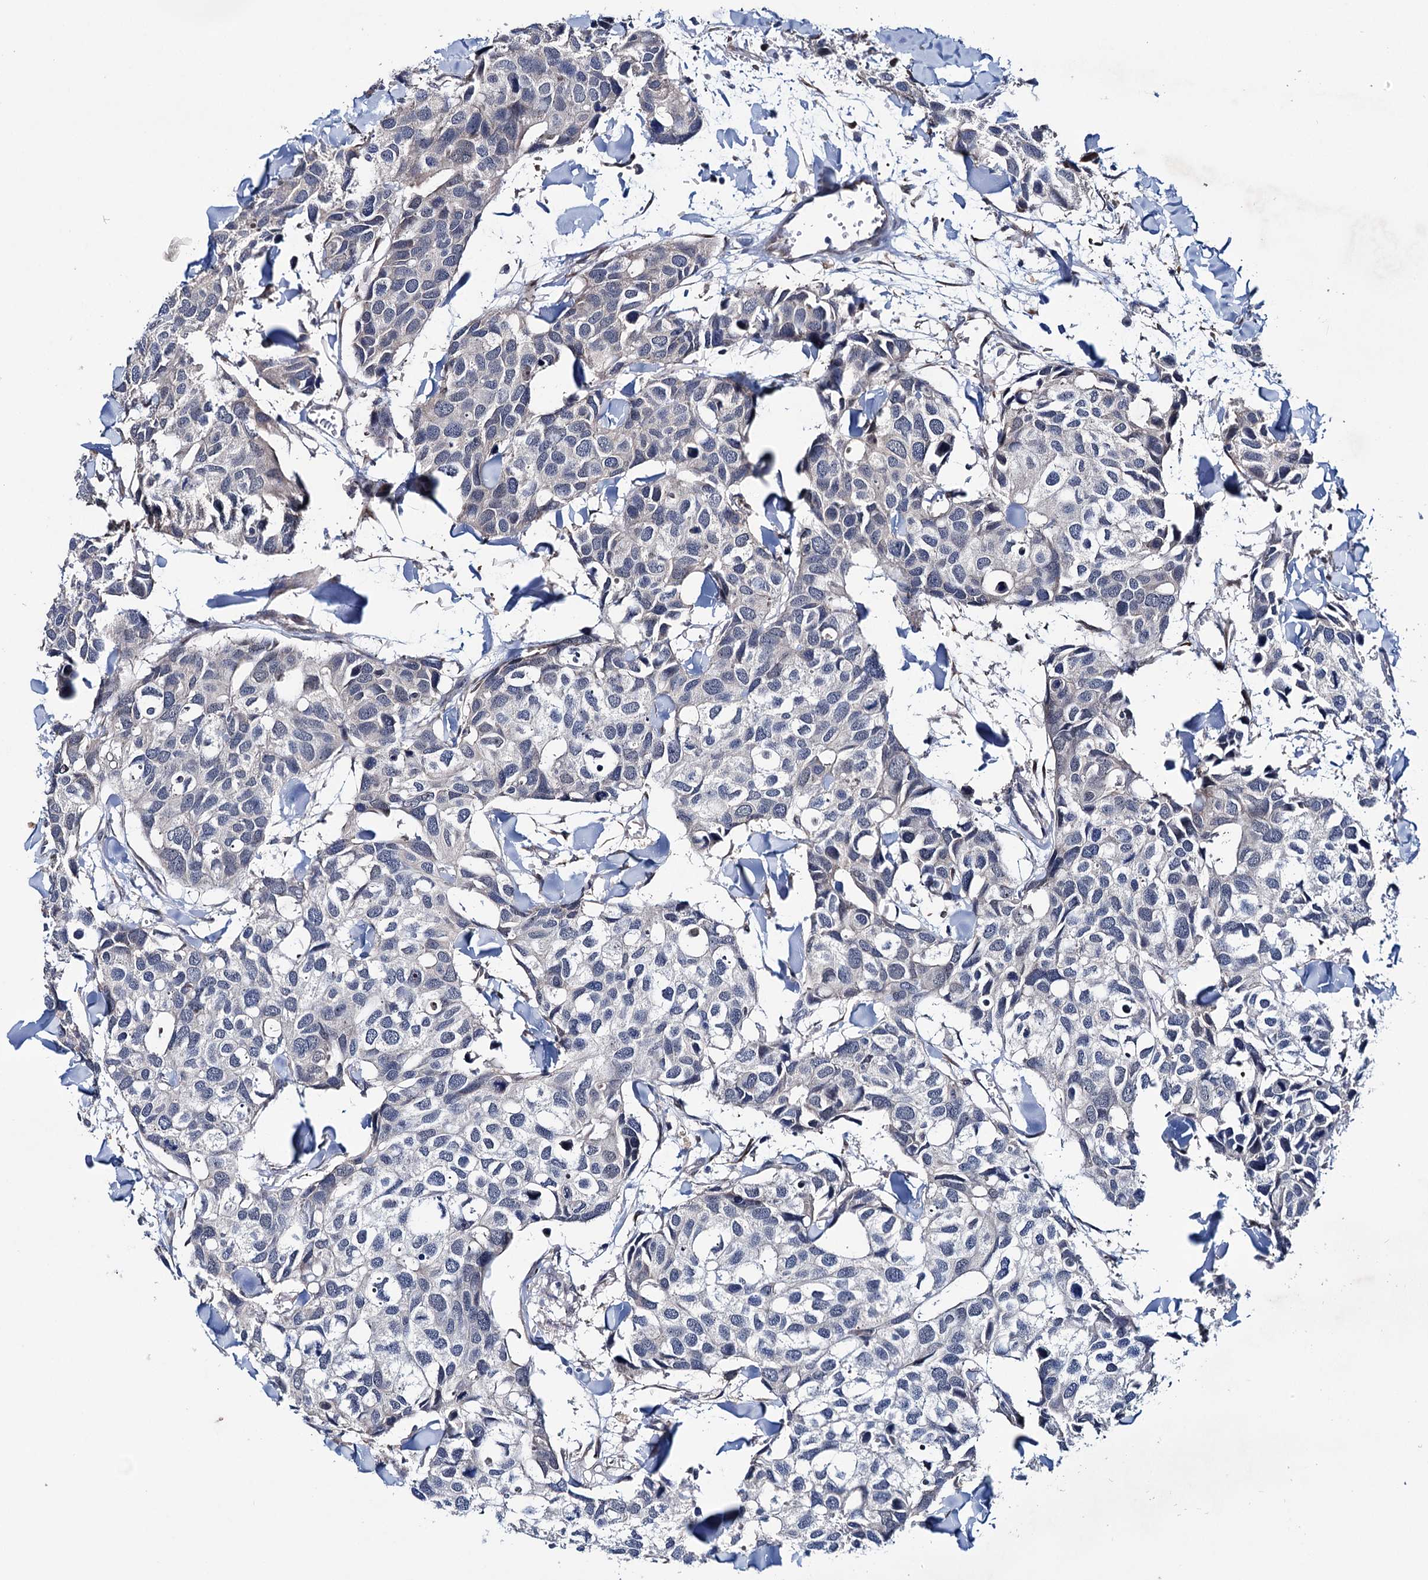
{"staining": {"intensity": "negative", "quantity": "none", "location": "none"}, "tissue": "breast cancer", "cell_type": "Tumor cells", "image_type": "cancer", "snomed": [{"axis": "morphology", "description": "Duct carcinoma"}, {"axis": "topography", "description": "Breast"}], "caption": "Tumor cells show no significant protein expression in infiltrating ductal carcinoma (breast). (Stains: DAB immunohistochemistry (IHC) with hematoxylin counter stain, Microscopy: brightfield microscopy at high magnification).", "gene": "EYA4", "patient": {"sex": "female", "age": 83}}